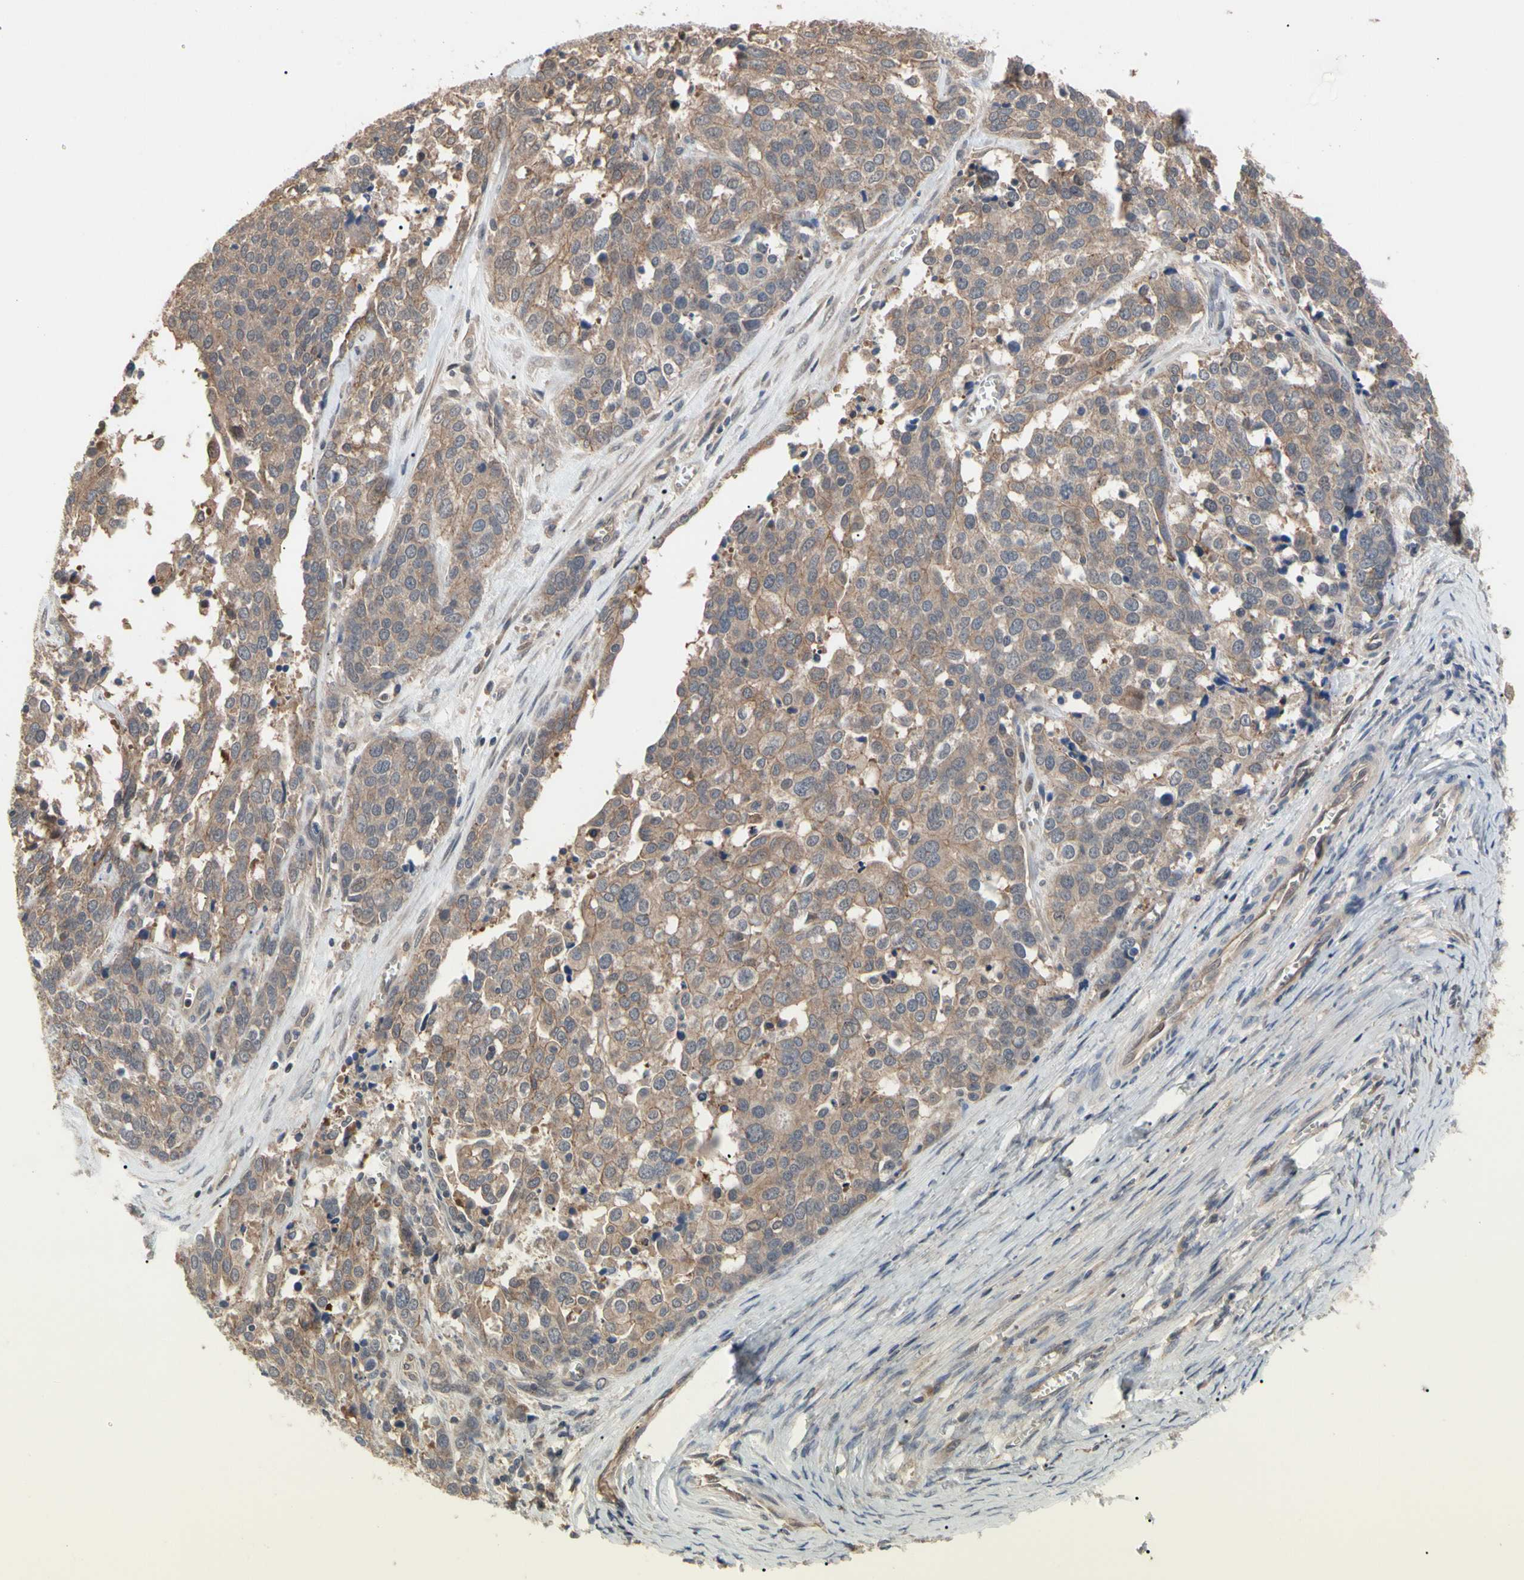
{"staining": {"intensity": "moderate", "quantity": ">75%", "location": "cytoplasmic/membranous"}, "tissue": "ovarian cancer", "cell_type": "Tumor cells", "image_type": "cancer", "snomed": [{"axis": "morphology", "description": "Cystadenocarcinoma, serous, NOS"}, {"axis": "topography", "description": "Ovary"}], "caption": "An image showing moderate cytoplasmic/membranous positivity in about >75% of tumor cells in ovarian serous cystadenocarcinoma, as visualized by brown immunohistochemical staining.", "gene": "DPP8", "patient": {"sex": "female", "age": 44}}